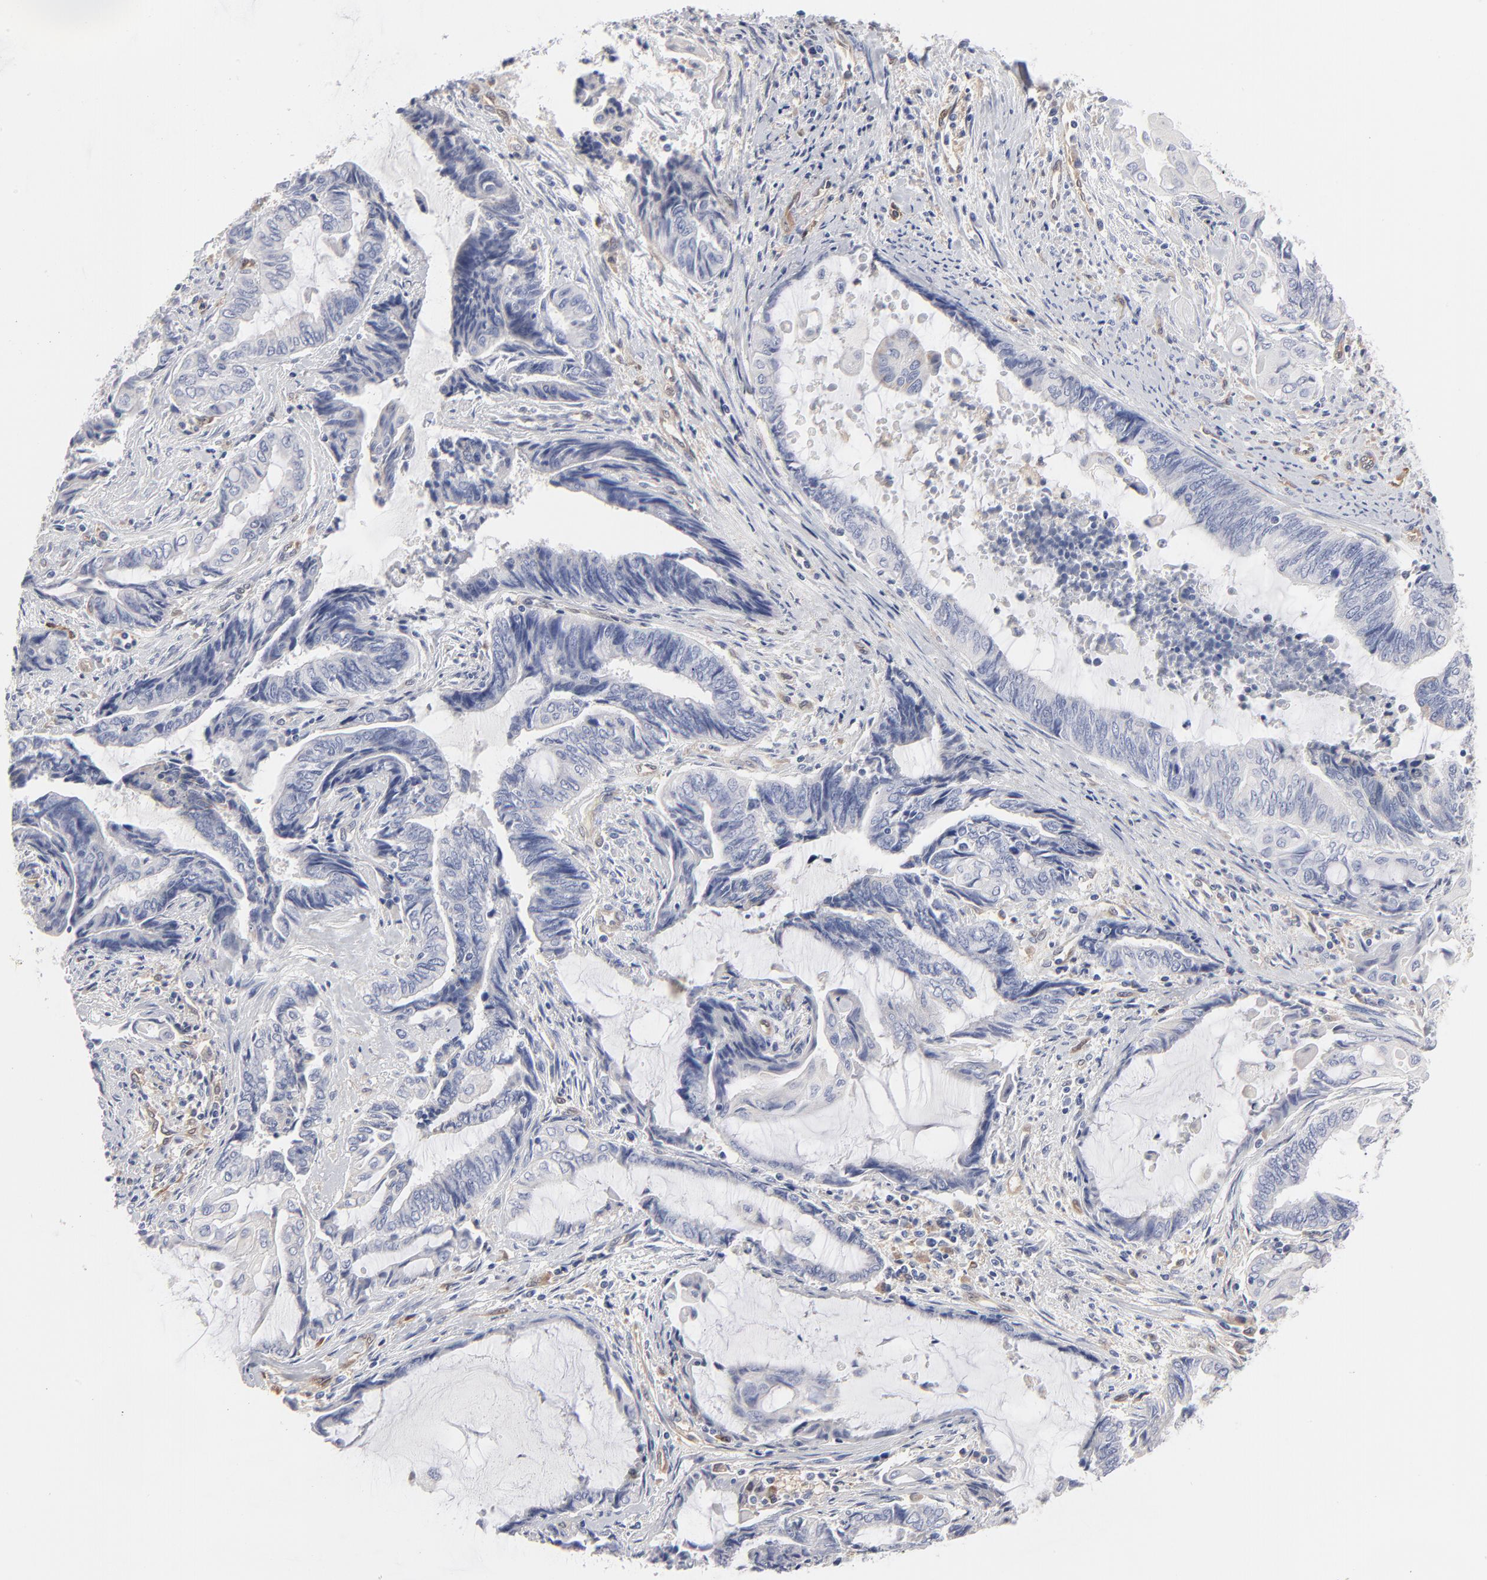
{"staining": {"intensity": "negative", "quantity": "none", "location": "none"}, "tissue": "endometrial cancer", "cell_type": "Tumor cells", "image_type": "cancer", "snomed": [{"axis": "morphology", "description": "Adenocarcinoma, NOS"}, {"axis": "topography", "description": "Uterus"}, {"axis": "topography", "description": "Endometrium"}], "caption": "Immunohistochemical staining of human adenocarcinoma (endometrial) shows no significant staining in tumor cells. The staining was performed using DAB (3,3'-diaminobenzidine) to visualize the protein expression in brown, while the nuclei were stained in blue with hematoxylin (Magnification: 20x).", "gene": "ARRB1", "patient": {"sex": "female", "age": 70}}